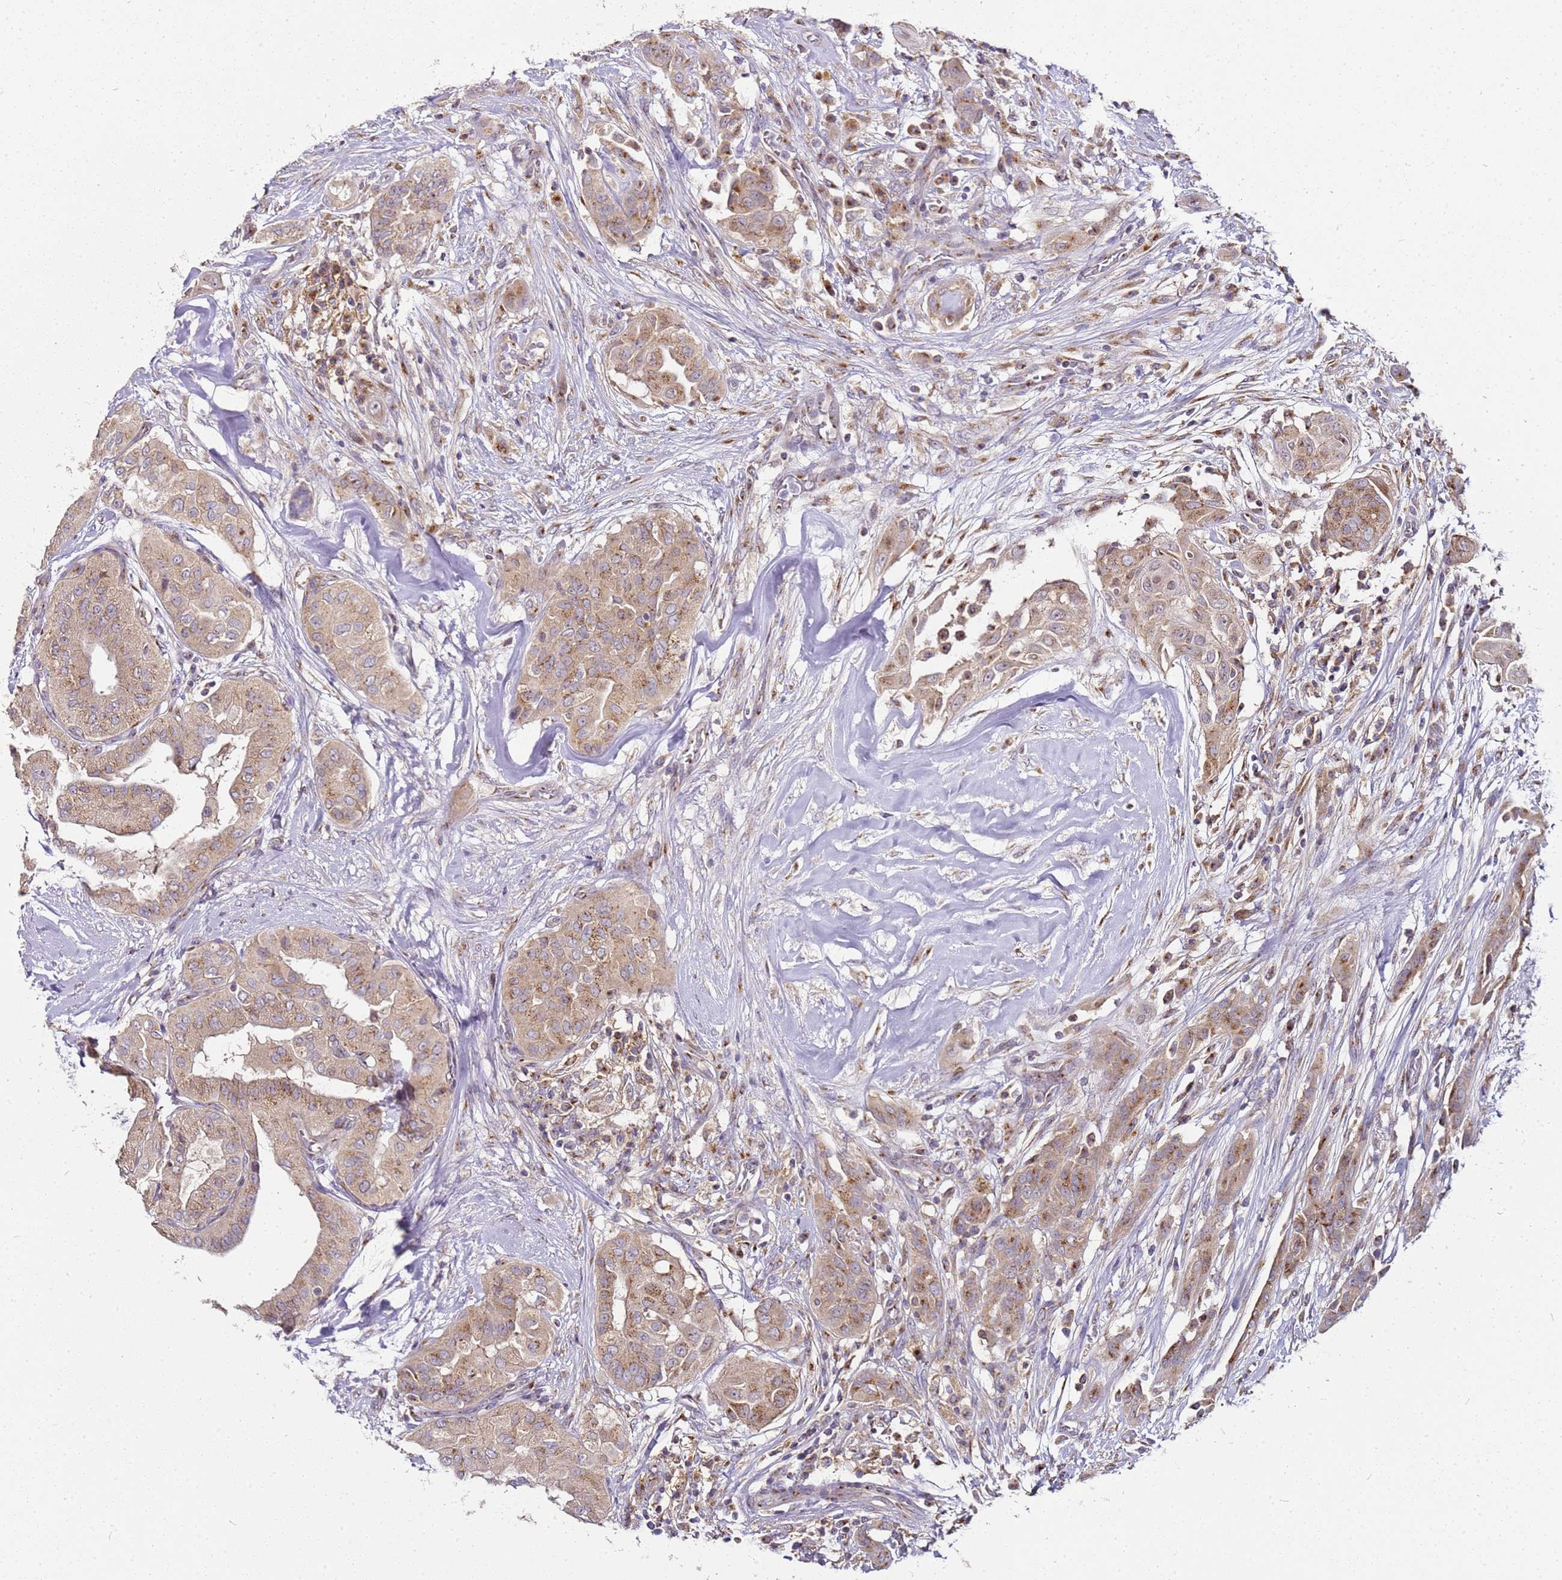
{"staining": {"intensity": "weak", "quantity": "<25%", "location": "cytoplasmic/membranous"}, "tissue": "thyroid cancer", "cell_type": "Tumor cells", "image_type": "cancer", "snomed": [{"axis": "morphology", "description": "Papillary adenocarcinoma, NOS"}, {"axis": "topography", "description": "Thyroid gland"}], "caption": "A photomicrograph of thyroid cancer (papillary adenocarcinoma) stained for a protein exhibits no brown staining in tumor cells.", "gene": "MRPL49", "patient": {"sex": "female", "age": 59}}